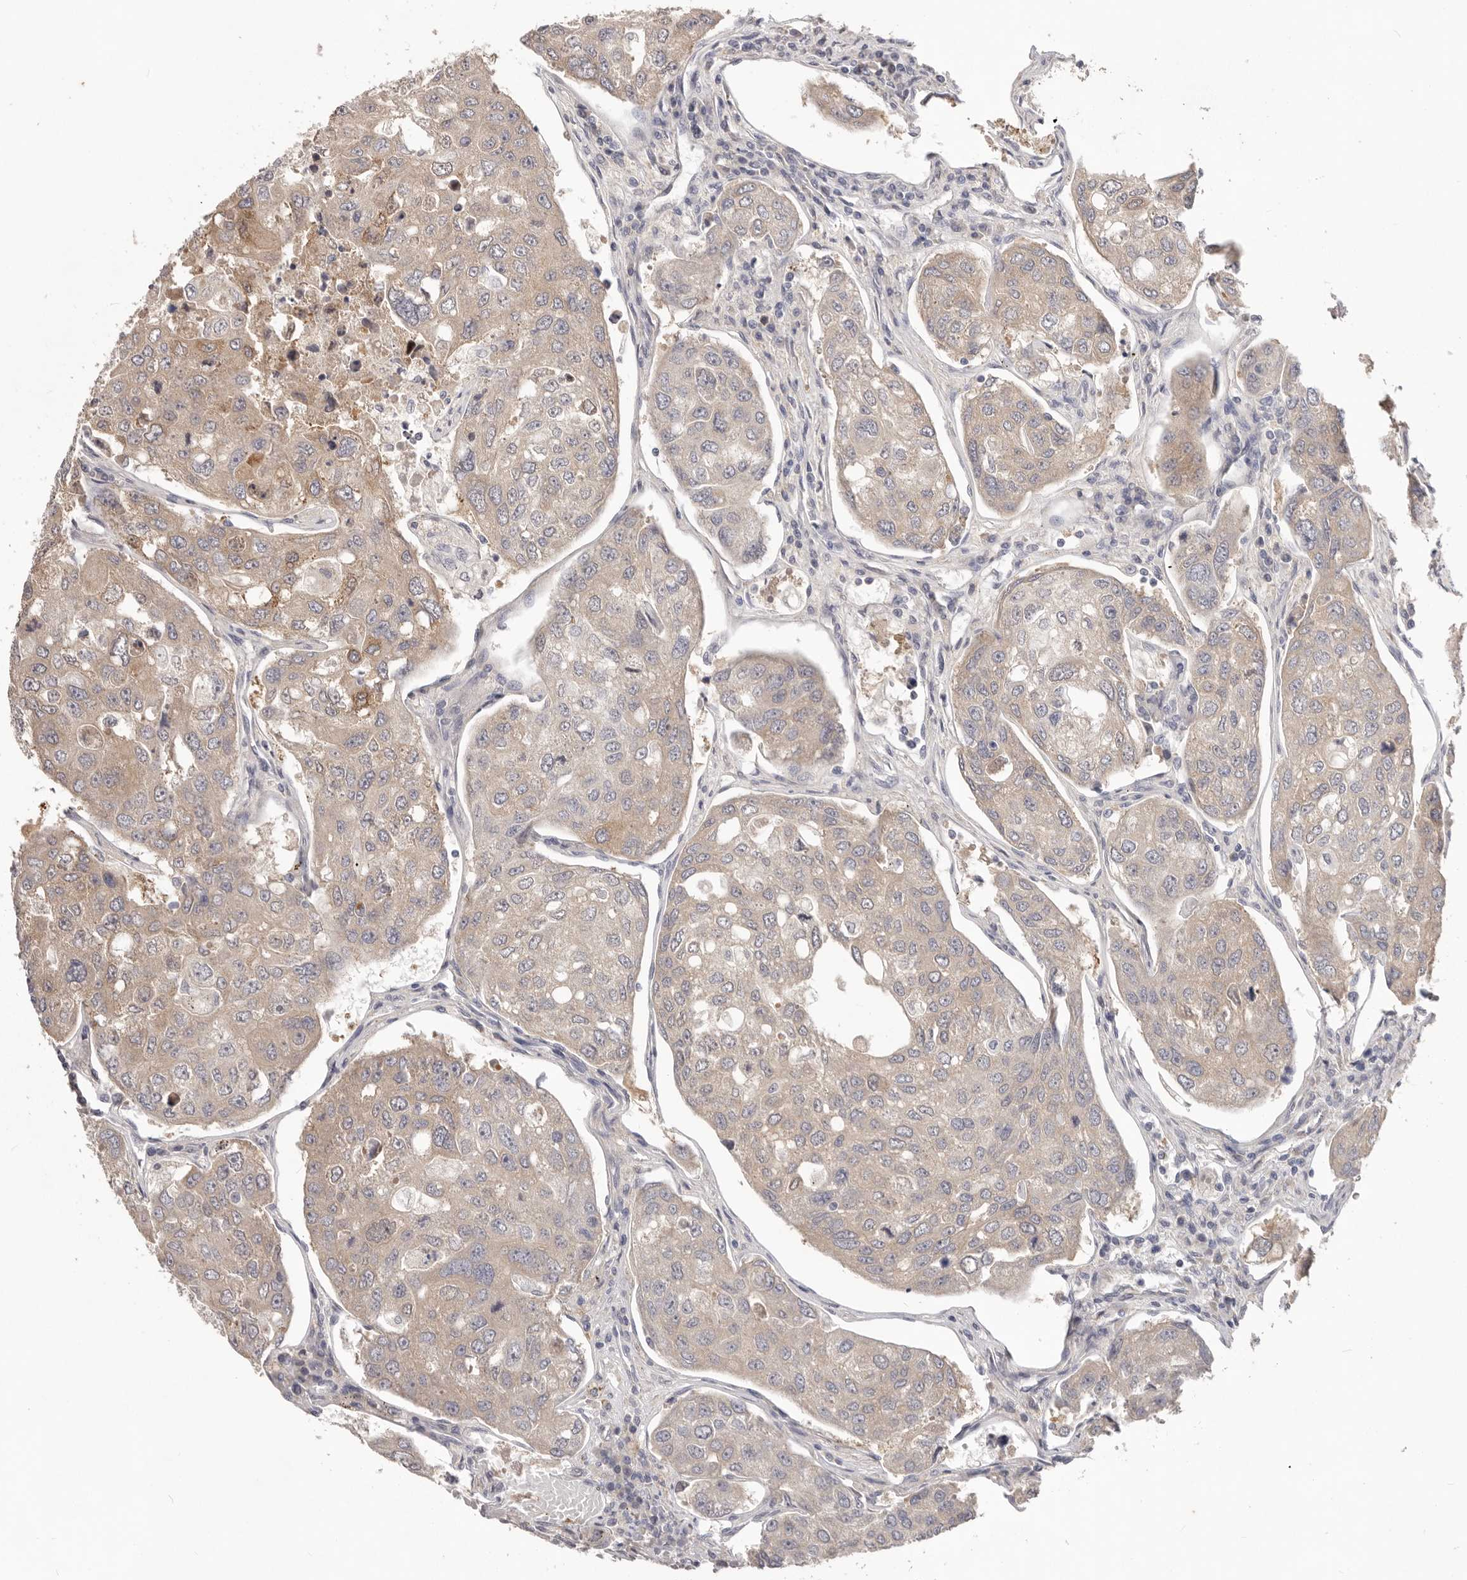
{"staining": {"intensity": "weak", "quantity": "25%-75%", "location": "cytoplasmic/membranous"}, "tissue": "urothelial cancer", "cell_type": "Tumor cells", "image_type": "cancer", "snomed": [{"axis": "morphology", "description": "Urothelial carcinoma, High grade"}, {"axis": "topography", "description": "Lymph node"}, {"axis": "topography", "description": "Urinary bladder"}], "caption": "Immunohistochemical staining of urothelial cancer demonstrates low levels of weak cytoplasmic/membranous positivity in approximately 25%-75% of tumor cells.", "gene": "WDR77", "patient": {"sex": "male", "age": 51}}